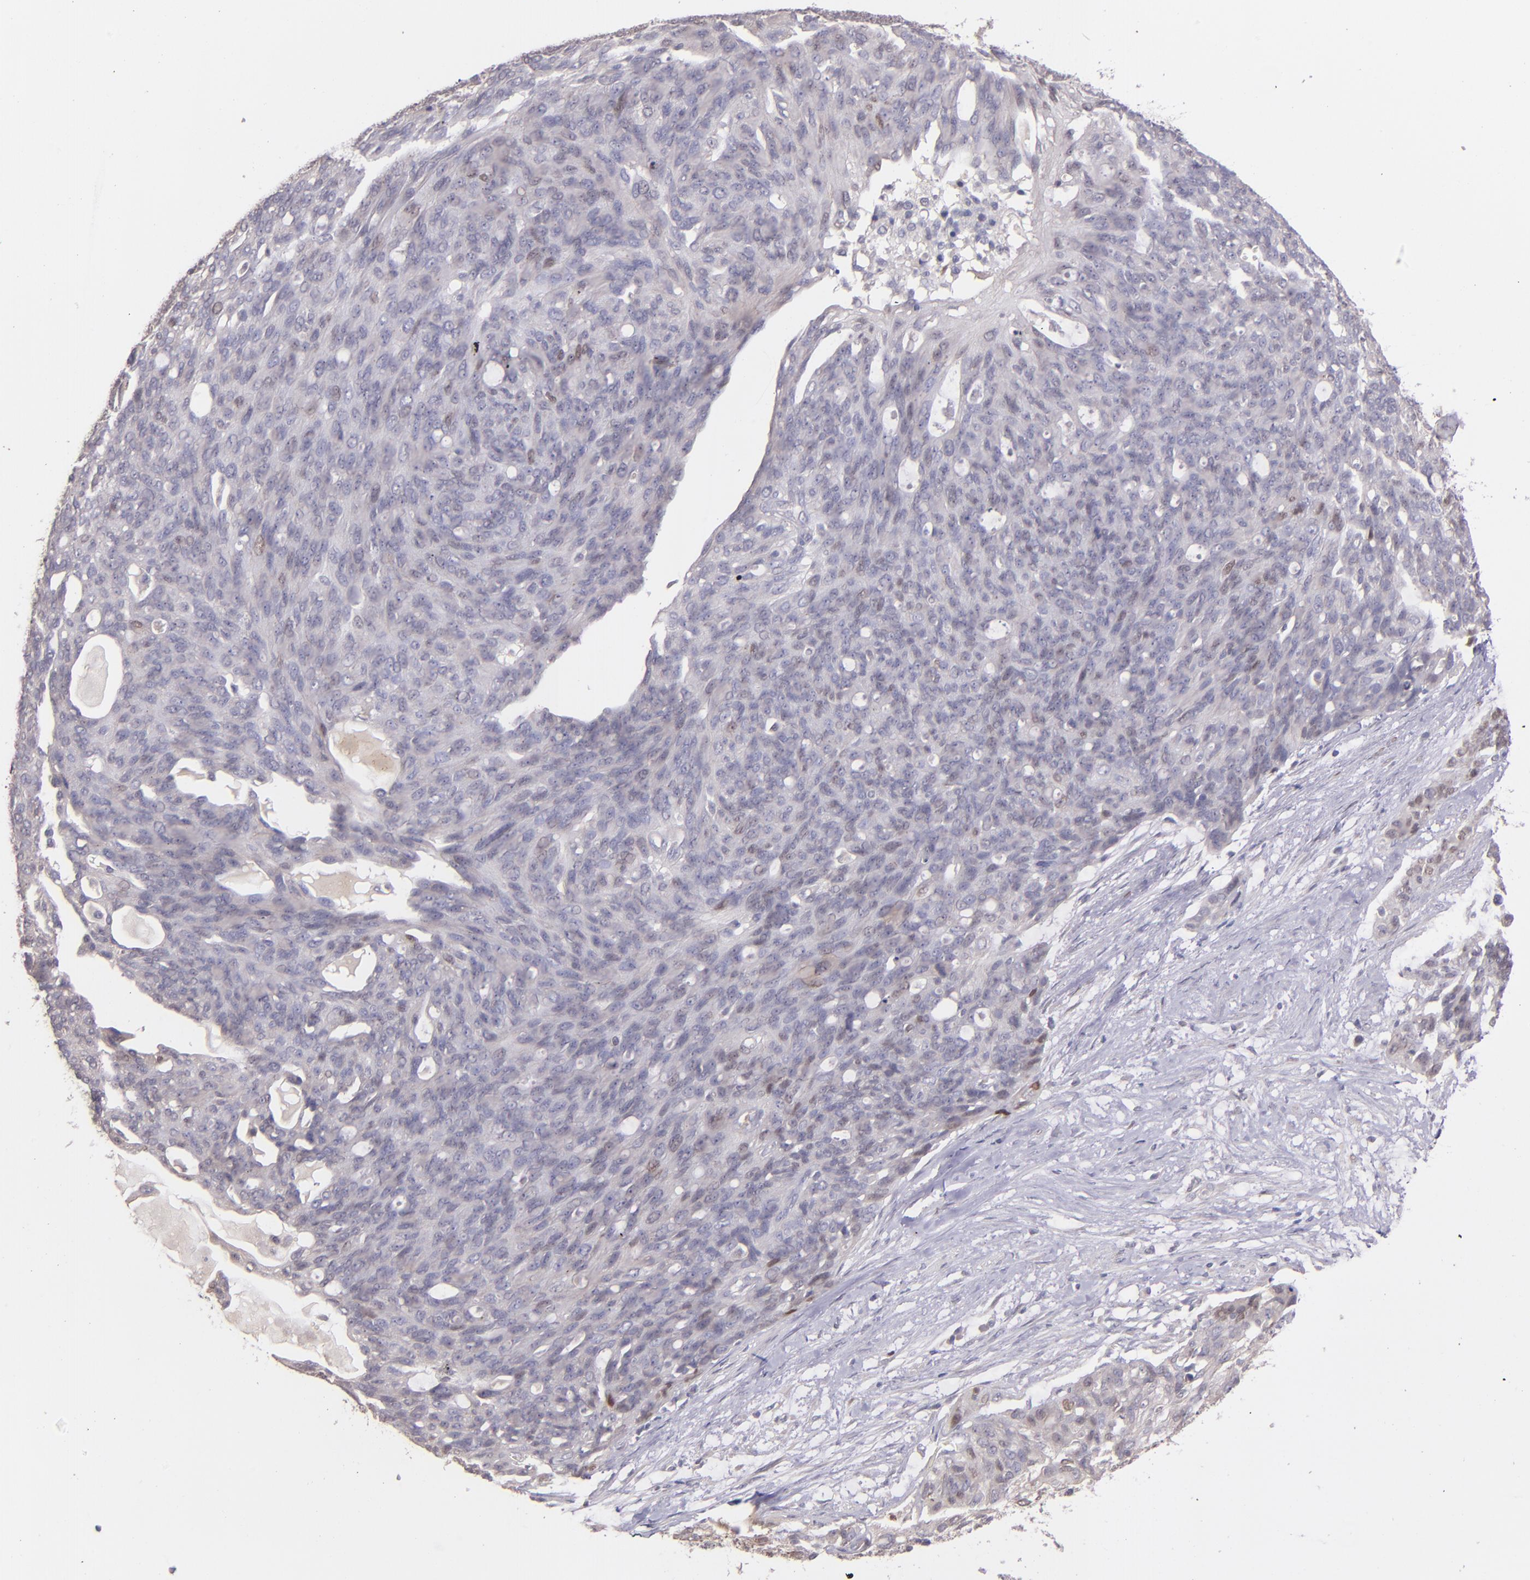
{"staining": {"intensity": "weak", "quantity": "<25%", "location": "cytoplasmic/membranous"}, "tissue": "ovarian cancer", "cell_type": "Tumor cells", "image_type": "cancer", "snomed": [{"axis": "morphology", "description": "Carcinoma, endometroid"}, {"axis": "topography", "description": "Ovary"}], "caption": "Ovarian cancer (endometroid carcinoma) was stained to show a protein in brown. There is no significant expression in tumor cells.", "gene": "NUP62CL", "patient": {"sex": "female", "age": 60}}